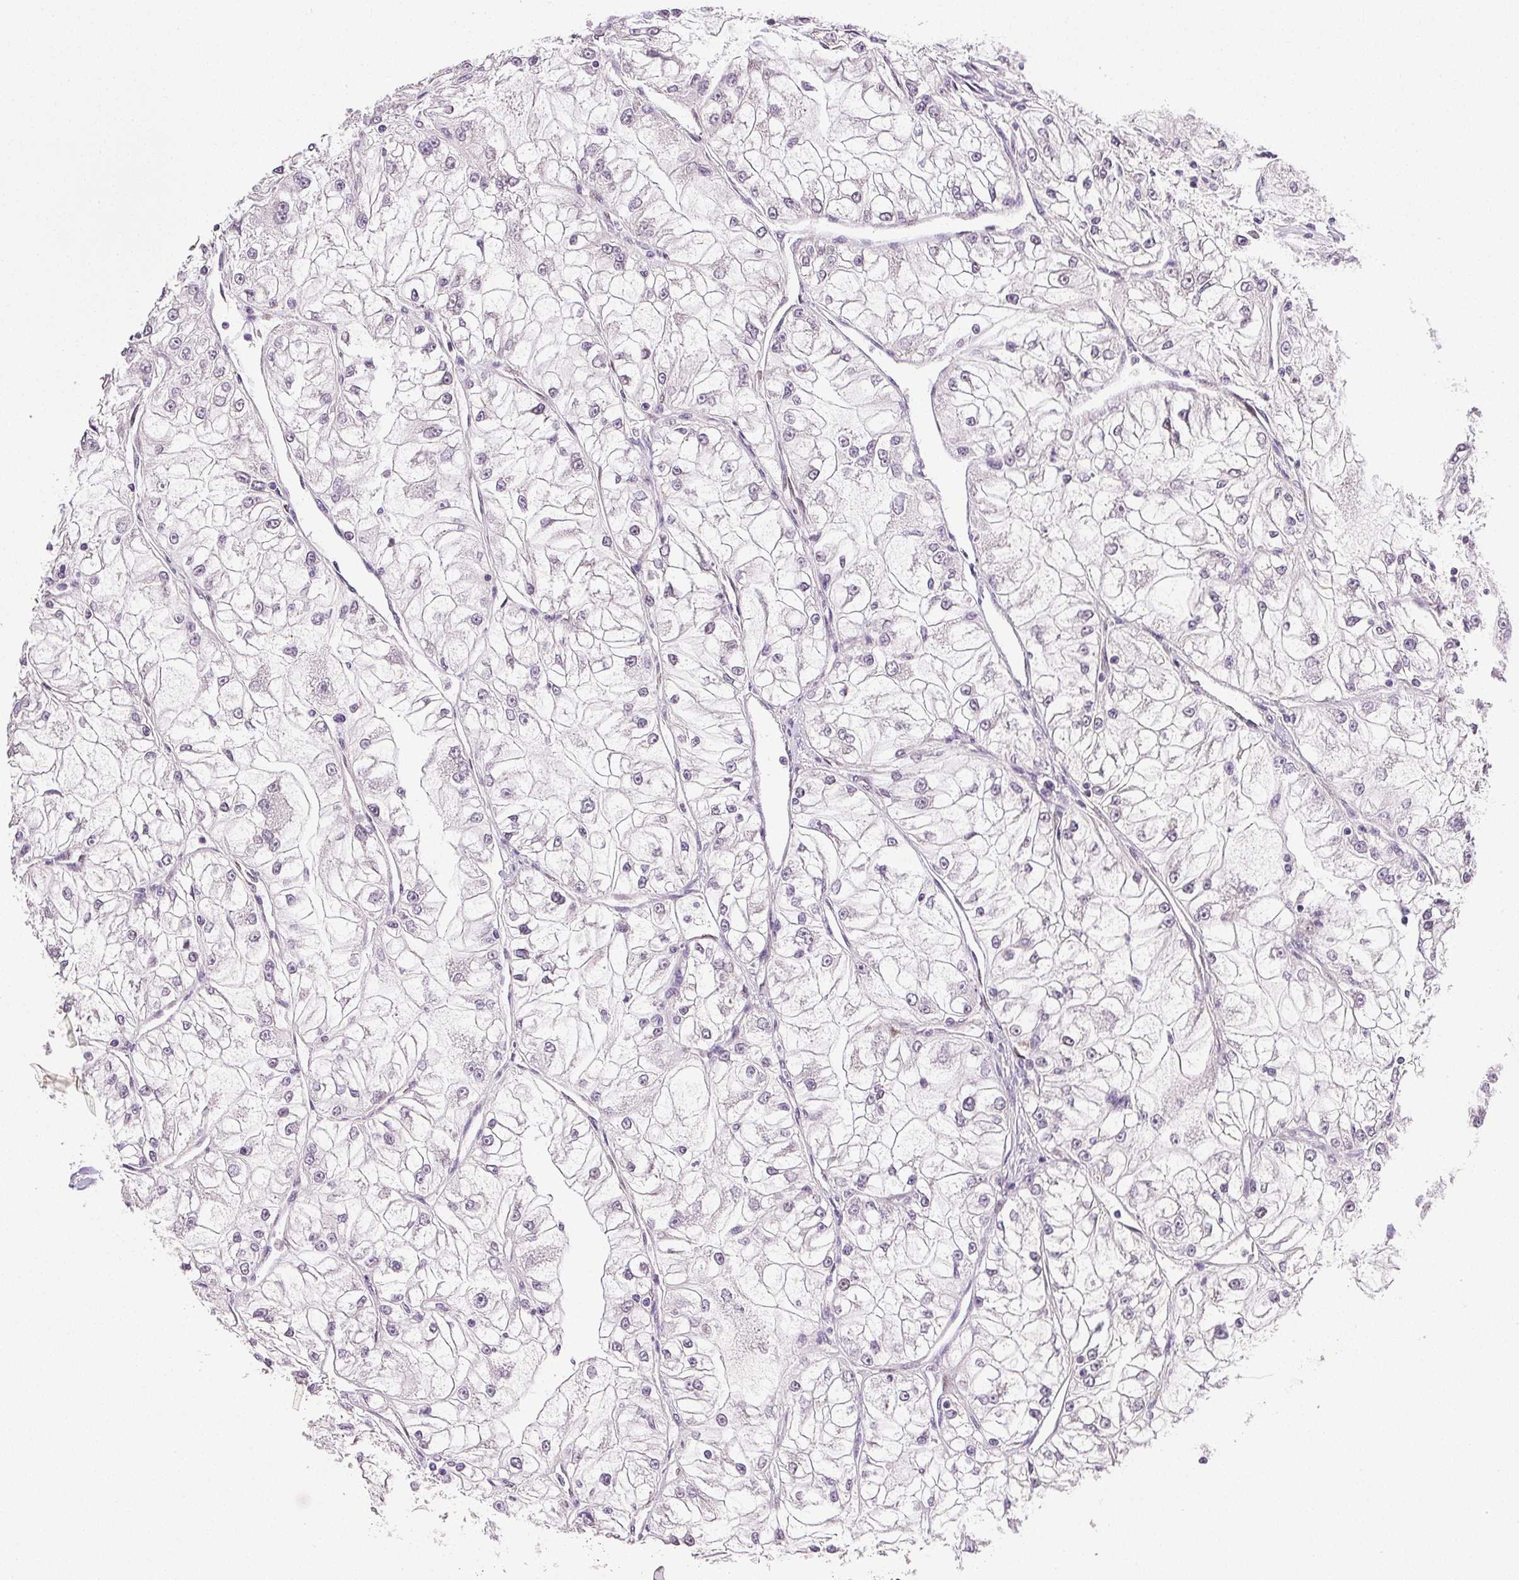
{"staining": {"intensity": "negative", "quantity": "none", "location": "none"}, "tissue": "renal cancer", "cell_type": "Tumor cells", "image_type": "cancer", "snomed": [{"axis": "morphology", "description": "Adenocarcinoma, NOS"}, {"axis": "topography", "description": "Kidney"}], "caption": "A photomicrograph of renal cancer stained for a protein exhibits no brown staining in tumor cells.", "gene": "PLCB1", "patient": {"sex": "female", "age": 72}}